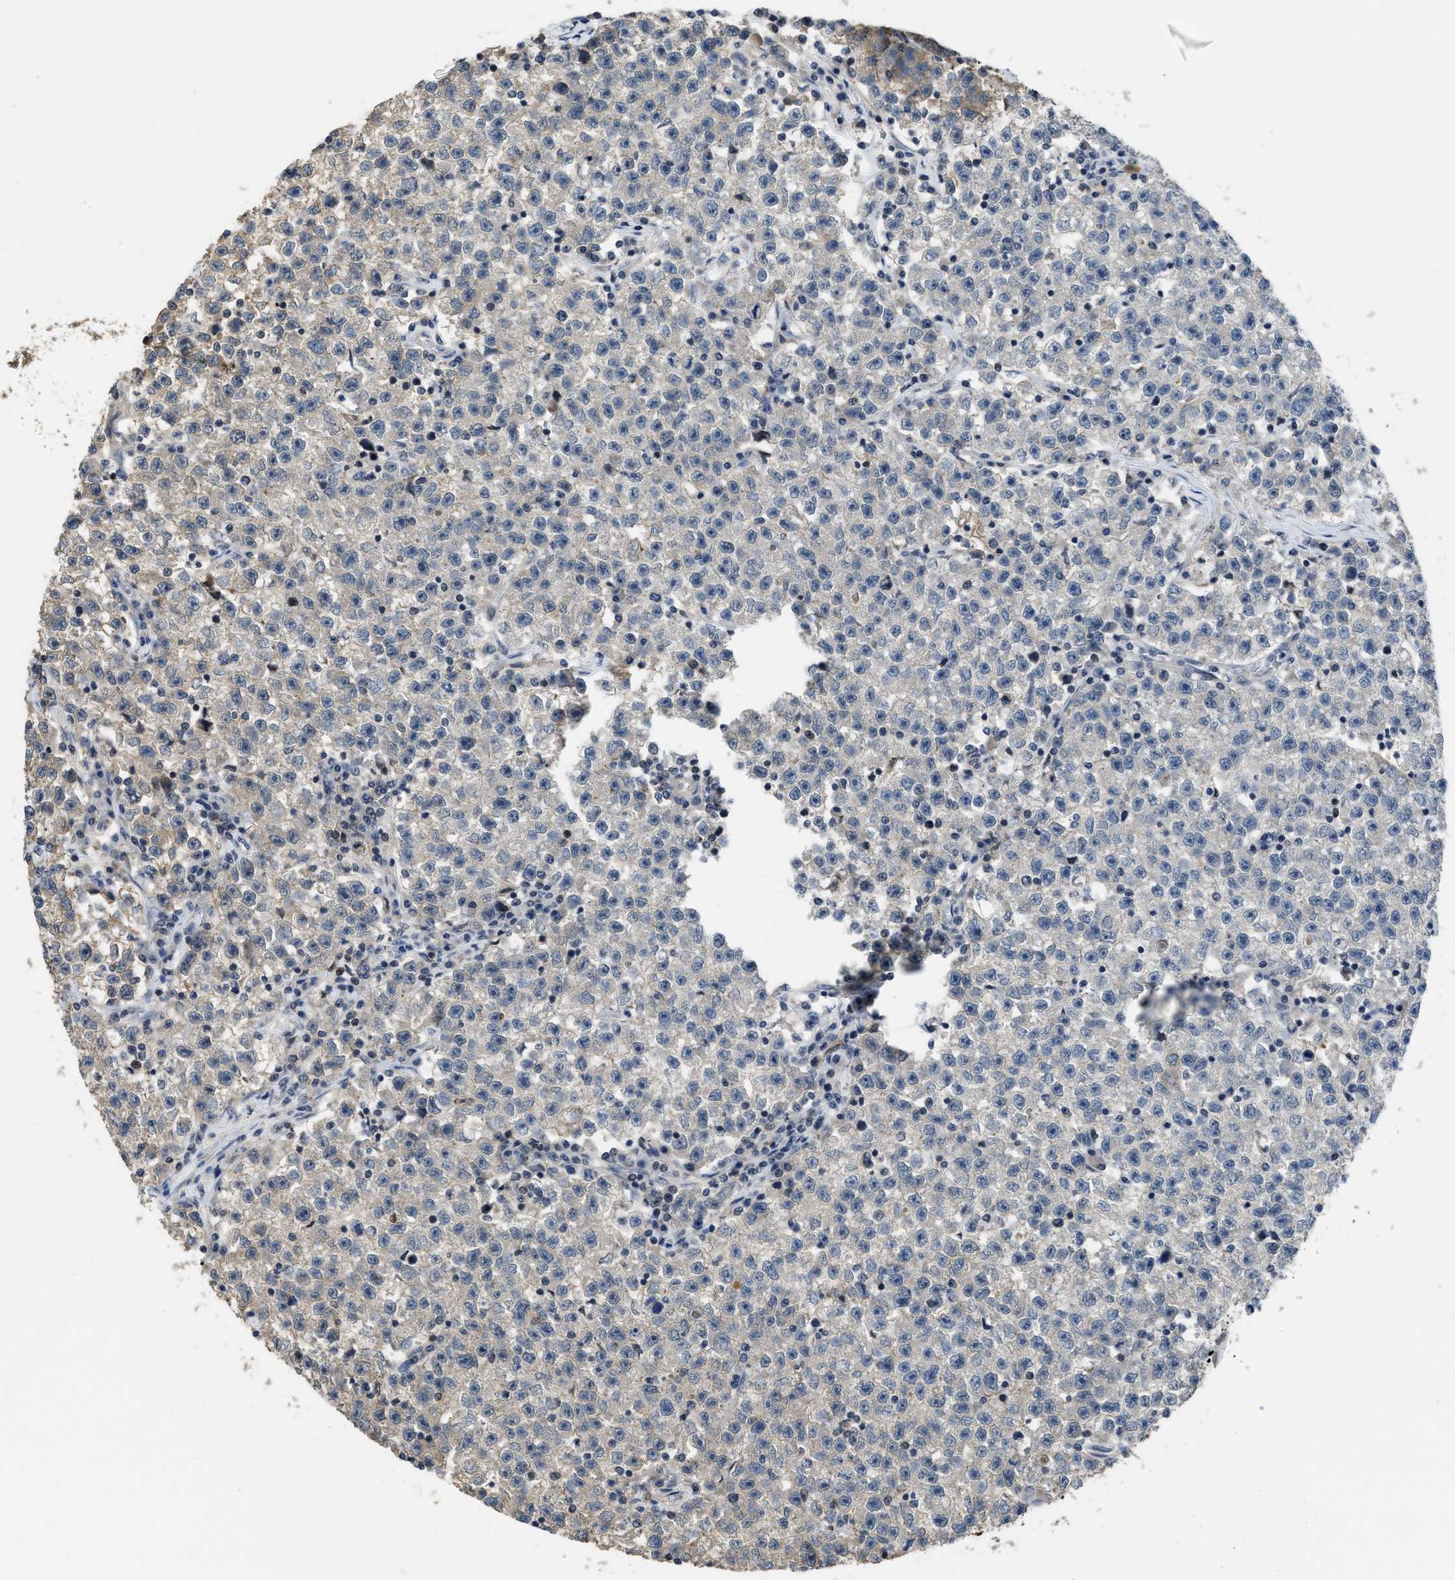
{"staining": {"intensity": "negative", "quantity": "none", "location": "none"}, "tissue": "testis cancer", "cell_type": "Tumor cells", "image_type": "cancer", "snomed": [{"axis": "morphology", "description": "Seminoma, NOS"}, {"axis": "topography", "description": "Testis"}], "caption": "Tumor cells show no significant staining in testis seminoma. The staining was performed using DAB to visualize the protein expression in brown, while the nuclei were stained in blue with hematoxylin (Magnification: 20x).", "gene": "TES", "patient": {"sex": "male", "age": 22}}